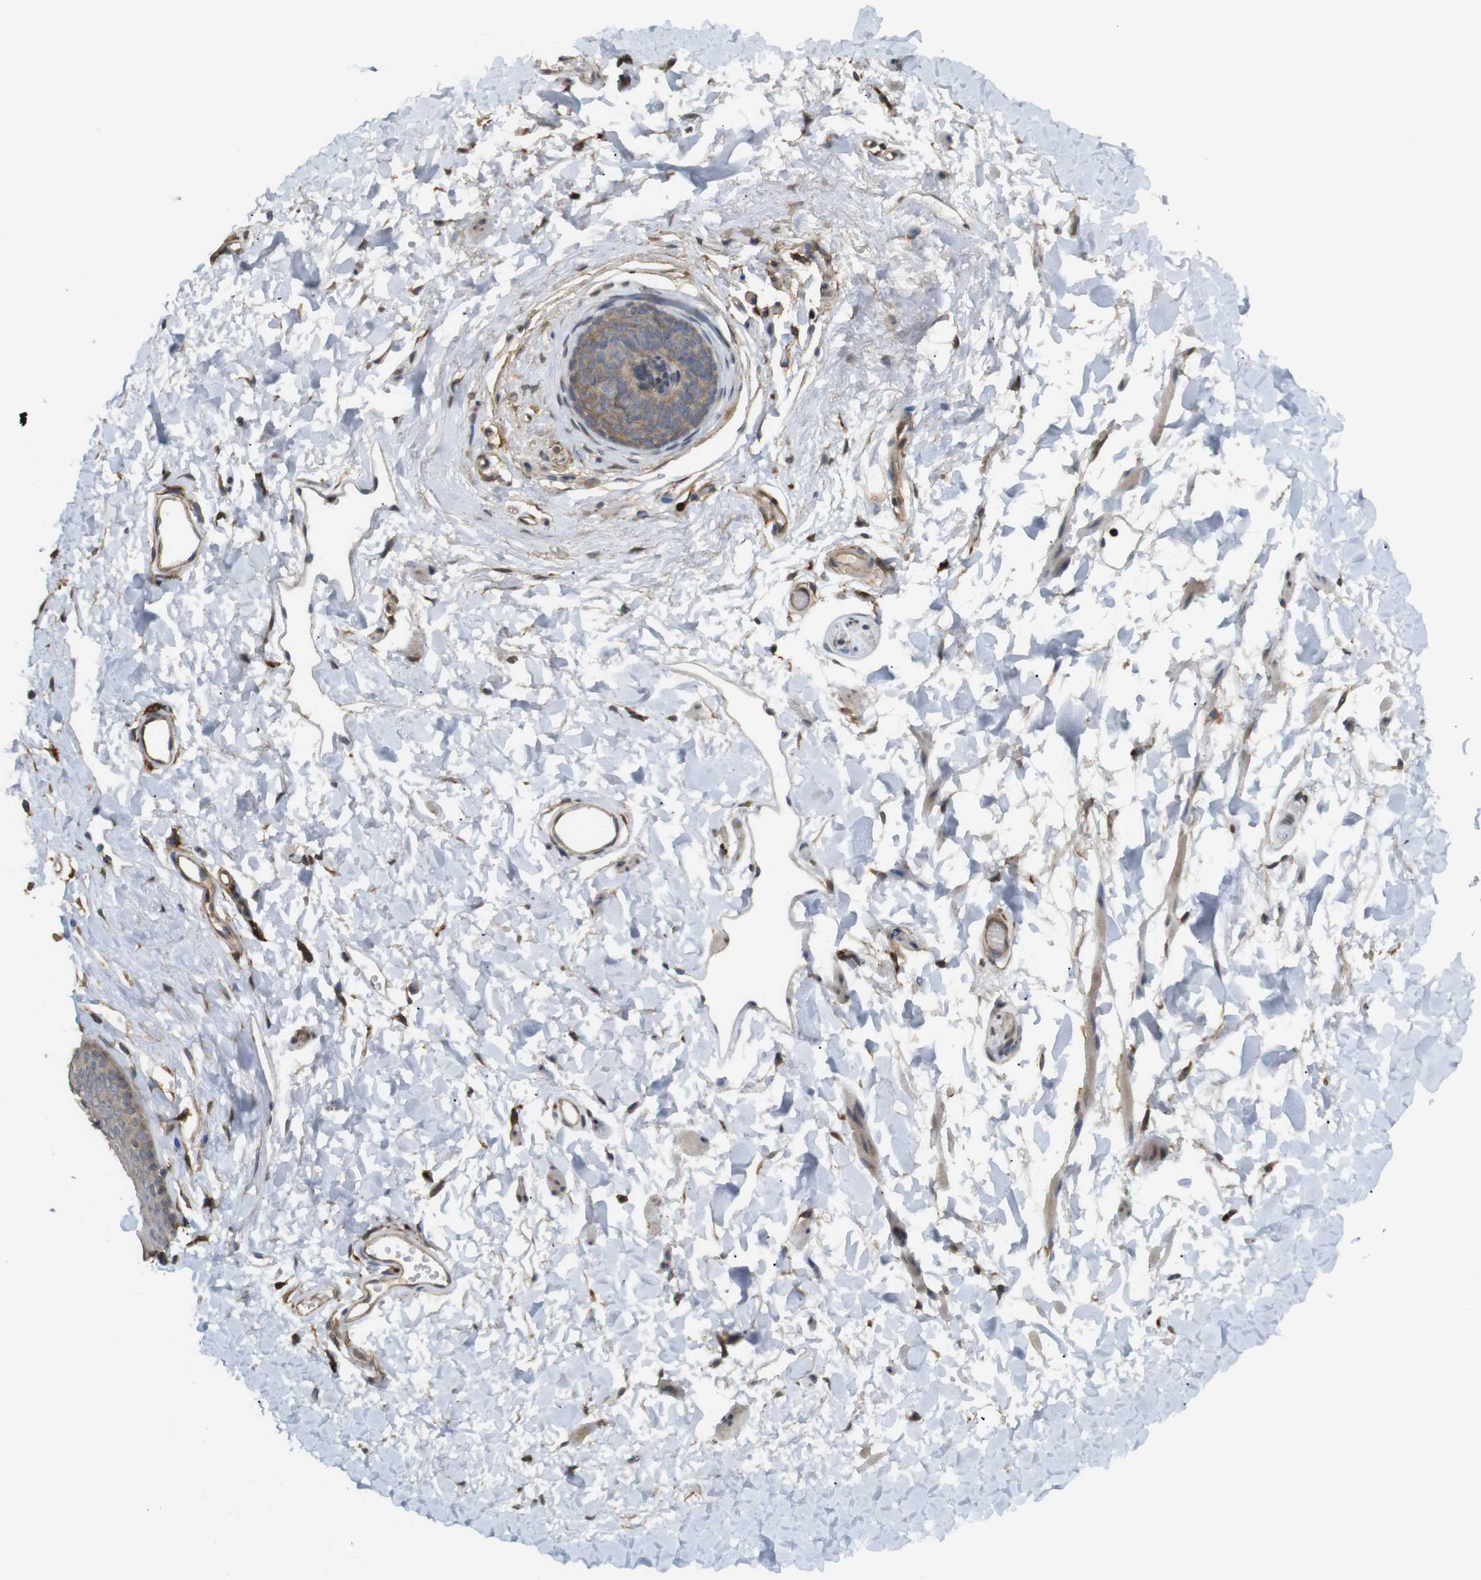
{"staining": {"intensity": "moderate", "quantity": ">75%", "location": "cytoplasmic/membranous"}, "tissue": "skin", "cell_type": "Epidermal cells", "image_type": "normal", "snomed": [{"axis": "morphology", "description": "Normal tissue, NOS"}, {"axis": "morphology", "description": "Inflammation, NOS"}, {"axis": "topography", "description": "Vulva"}], "caption": "This photomicrograph shows unremarkable skin stained with immunohistochemistry to label a protein in brown. The cytoplasmic/membranous of epidermal cells show moderate positivity for the protein. Nuclei are counter-stained blue.", "gene": "KSR1", "patient": {"sex": "female", "age": 84}}